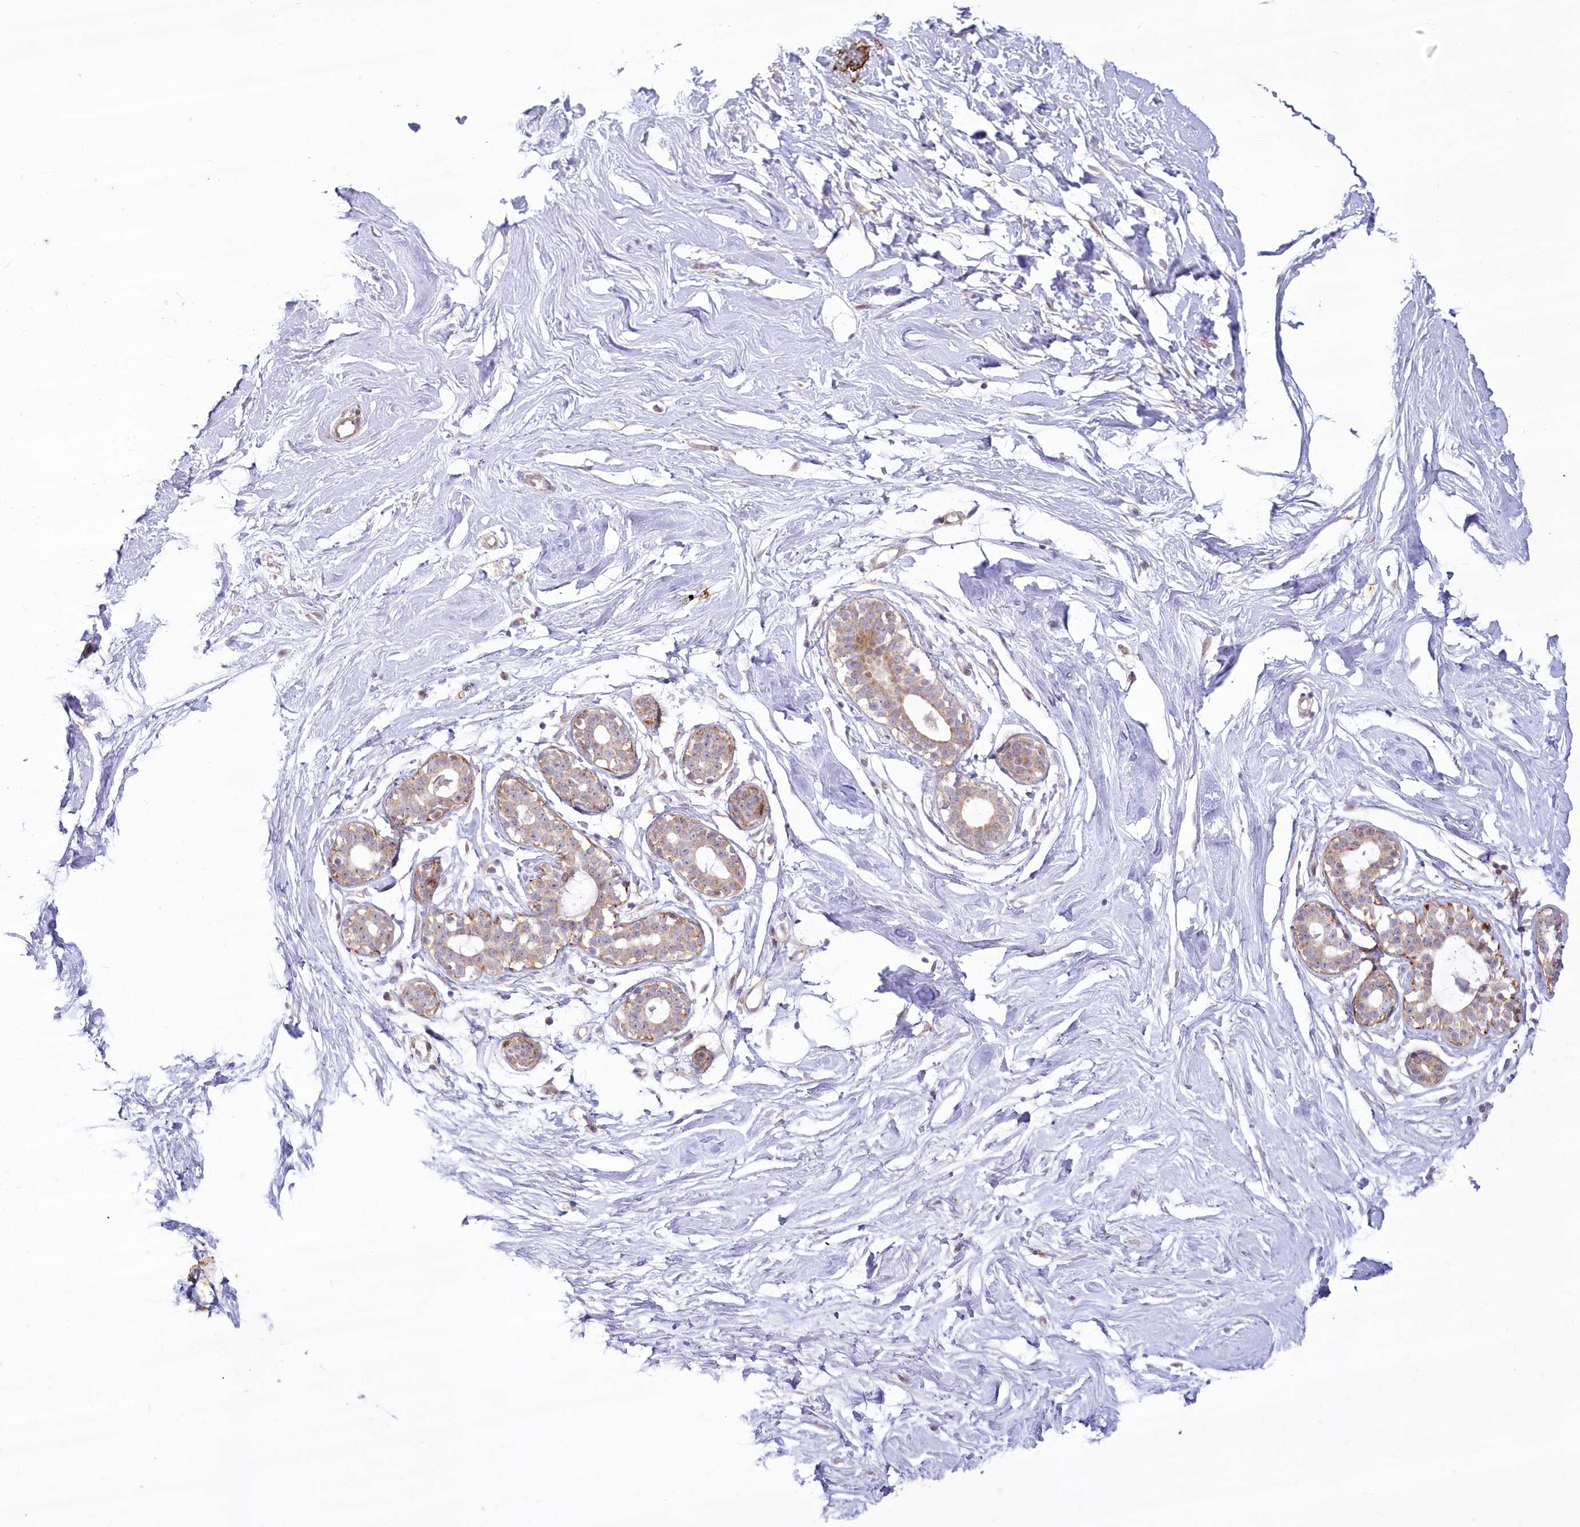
{"staining": {"intensity": "negative", "quantity": "none", "location": "none"}, "tissue": "breast", "cell_type": "Adipocytes", "image_type": "normal", "snomed": [{"axis": "morphology", "description": "Normal tissue, NOS"}, {"axis": "morphology", "description": "Adenoma, NOS"}, {"axis": "topography", "description": "Breast"}], "caption": "Immunohistochemistry (IHC) image of unremarkable breast: human breast stained with DAB shows no significant protein staining in adipocytes. Brightfield microscopy of IHC stained with DAB (3,3'-diaminobenzidine) (brown) and hematoxylin (blue), captured at high magnification.", "gene": "MTG1", "patient": {"sex": "female", "age": 23}}